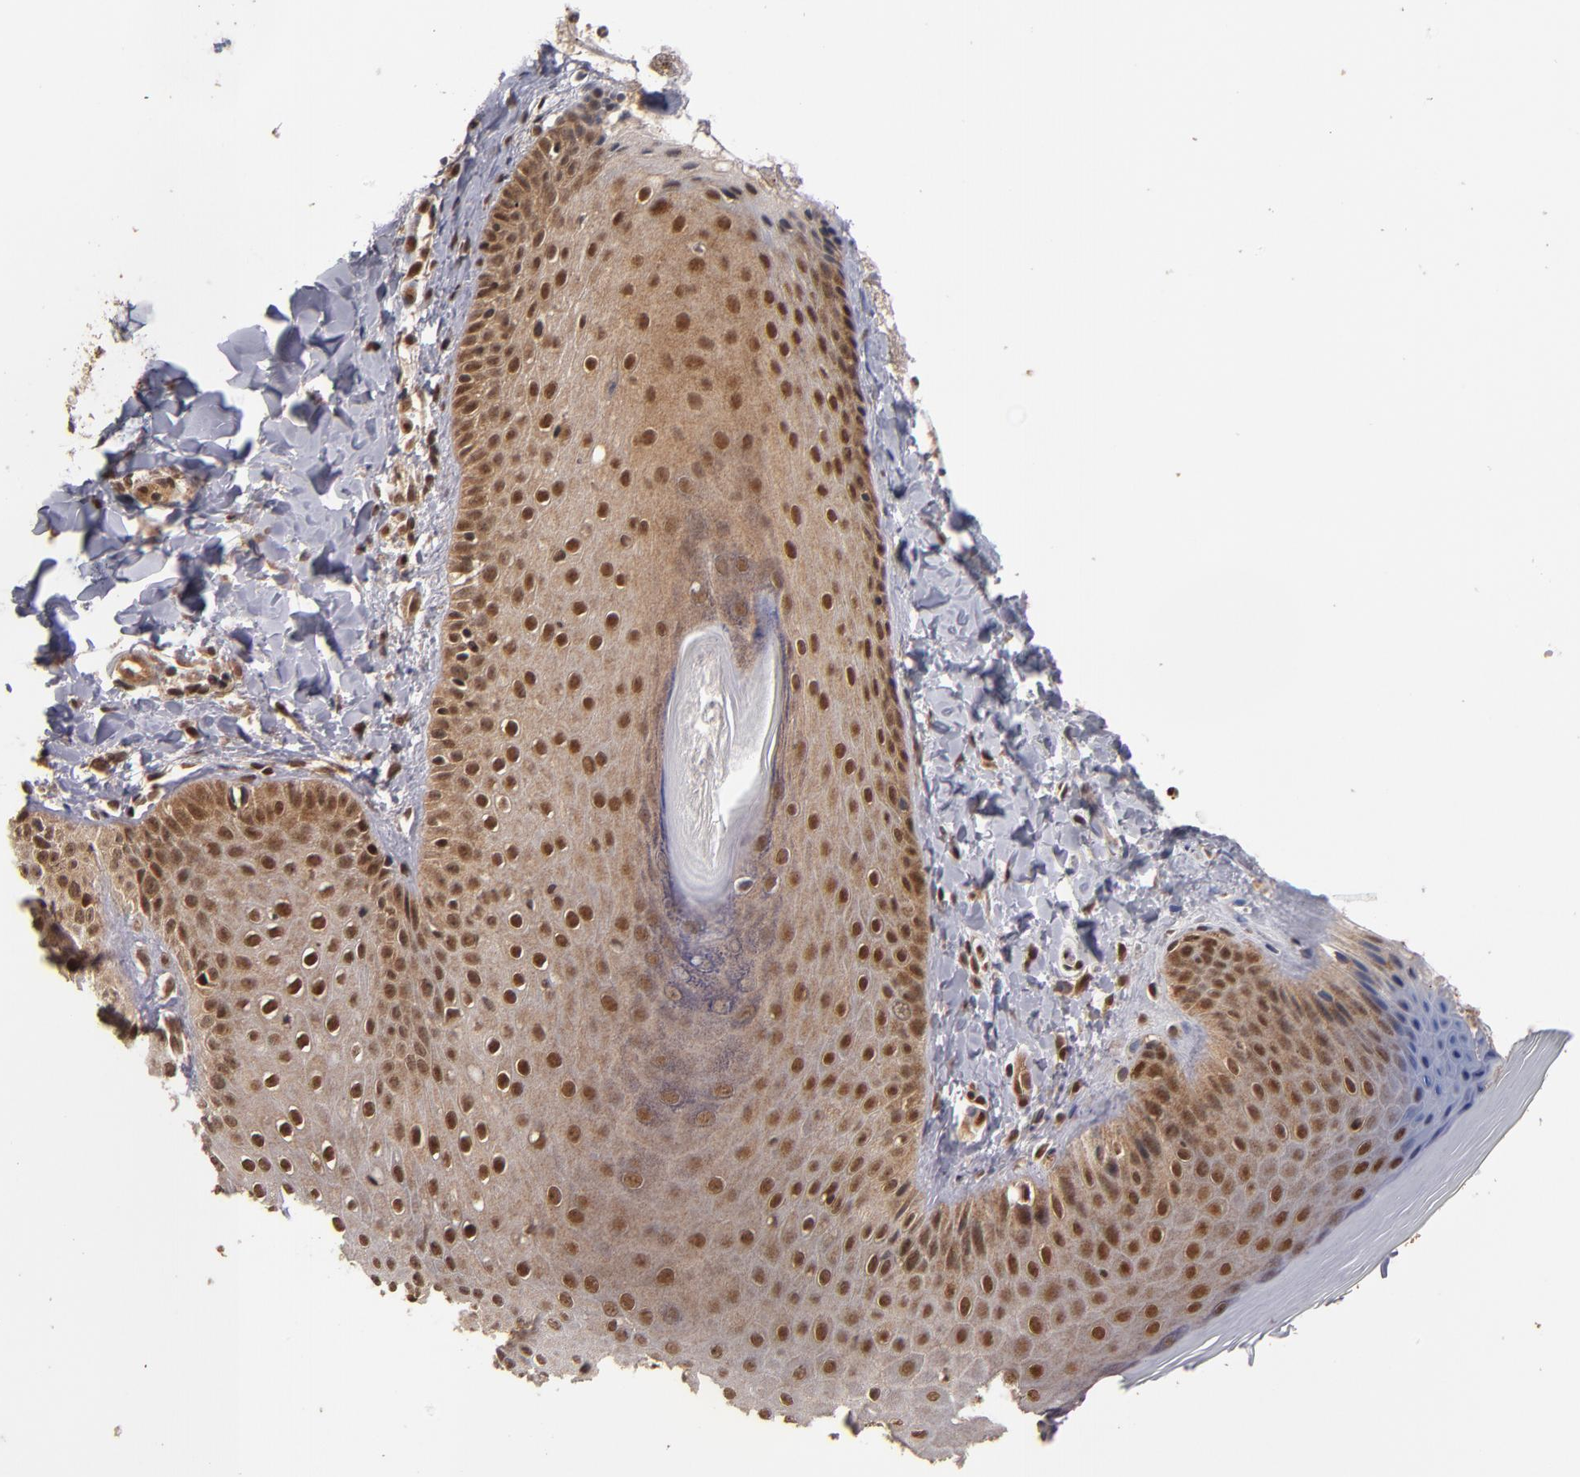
{"staining": {"intensity": "moderate", "quantity": ">75%", "location": "cytoplasmic/membranous,nuclear"}, "tissue": "skin", "cell_type": "Epidermal cells", "image_type": "normal", "snomed": [{"axis": "morphology", "description": "Normal tissue, NOS"}, {"axis": "morphology", "description": "Inflammation, NOS"}, {"axis": "topography", "description": "Soft tissue"}, {"axis": "topography", "description": "Anal"}], "caption": "Immunohistochemistry (IHC) photomicrograph of normal skin: human skin stained using IHC shows medium levels of moderate protein expression localized specifically in the cytoplasmic/membranous,nuclear of epidermal cells, appearing as a cytoplasmic/membranous,nuclear brown color.", "gene": "CUL5", "patient": {"sex": "female", "age": 15}}